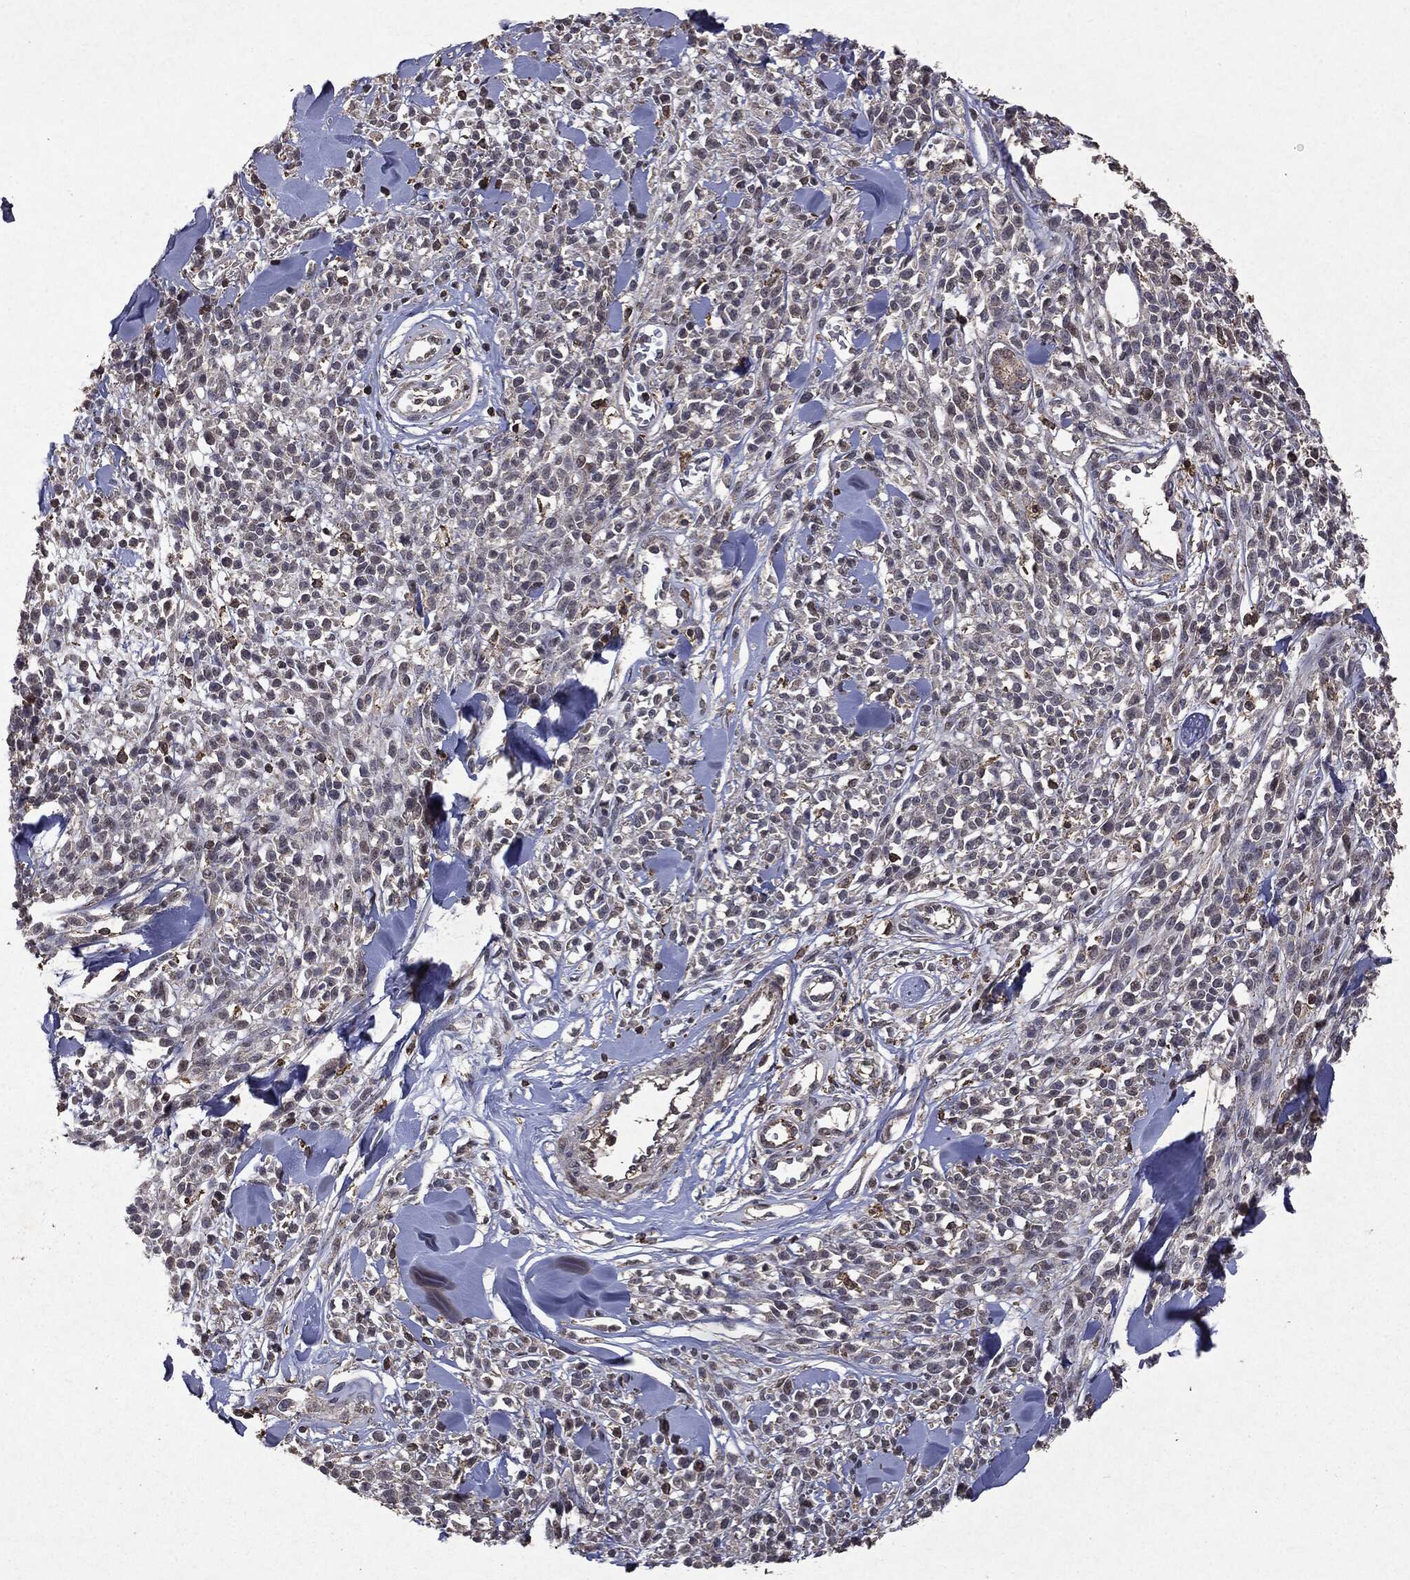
{"staining": {"intensity": "negative", "quantity": "none", "location": "none"}, "tissue": "melanoma", "cell_type": "Tumor cells", "image_type": "cancer", "snomed": [{"axis": "morphology", "description": "Malignant melanoma, NOS"}, {"axis": "topography", "description": "Skin"}, {"axis": "topography", "description": "Skin of trunk"}], "caption": "IHC micrograph of neoplastic tissue: human melanoma stained with DAB shows no significant protein positivity in tumor cells.", "gene": "PTEN", "patient": {"sex": "male", "age": 74}}